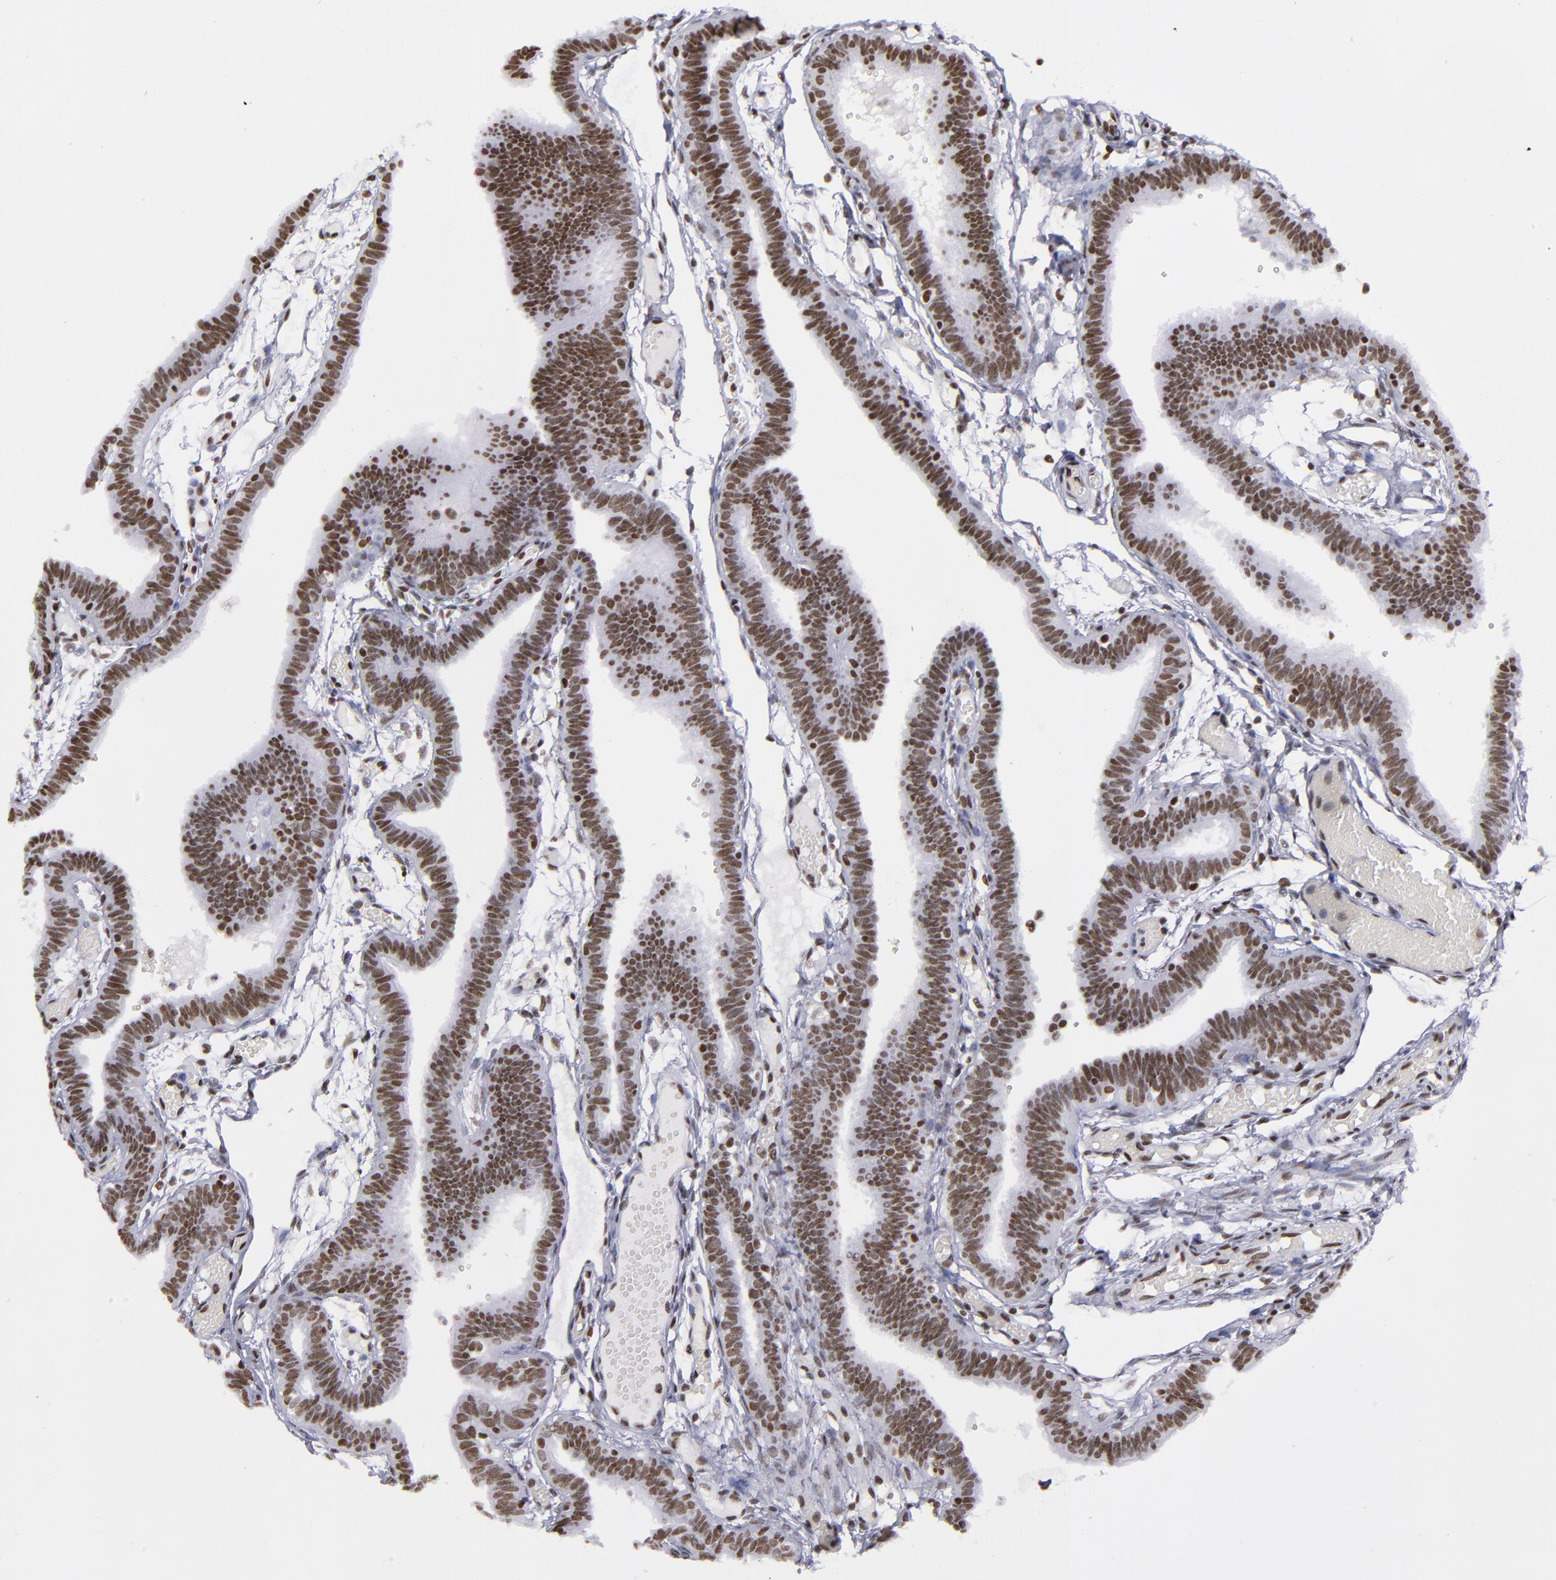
{"staining": {"intensity": "strong", "quantity": ">75%", "location": "nuclear"}, "tissue": "fallopian tube", "cell_type": "Glandular cells", "image_type": "normal", "snomed": [{"axis": "morphology", "description": "Normal tissue, NOS"}, {"axis": "topography", "description": "Fallopian tube"}], "caption": "Protein analysis of benign fallopian tube displays strong nuclear expression in about >75% of glandular cells. Nuclei are stained in blue.", "gene": "TERF2", "patient": {"sex": "female", "age": 29}}